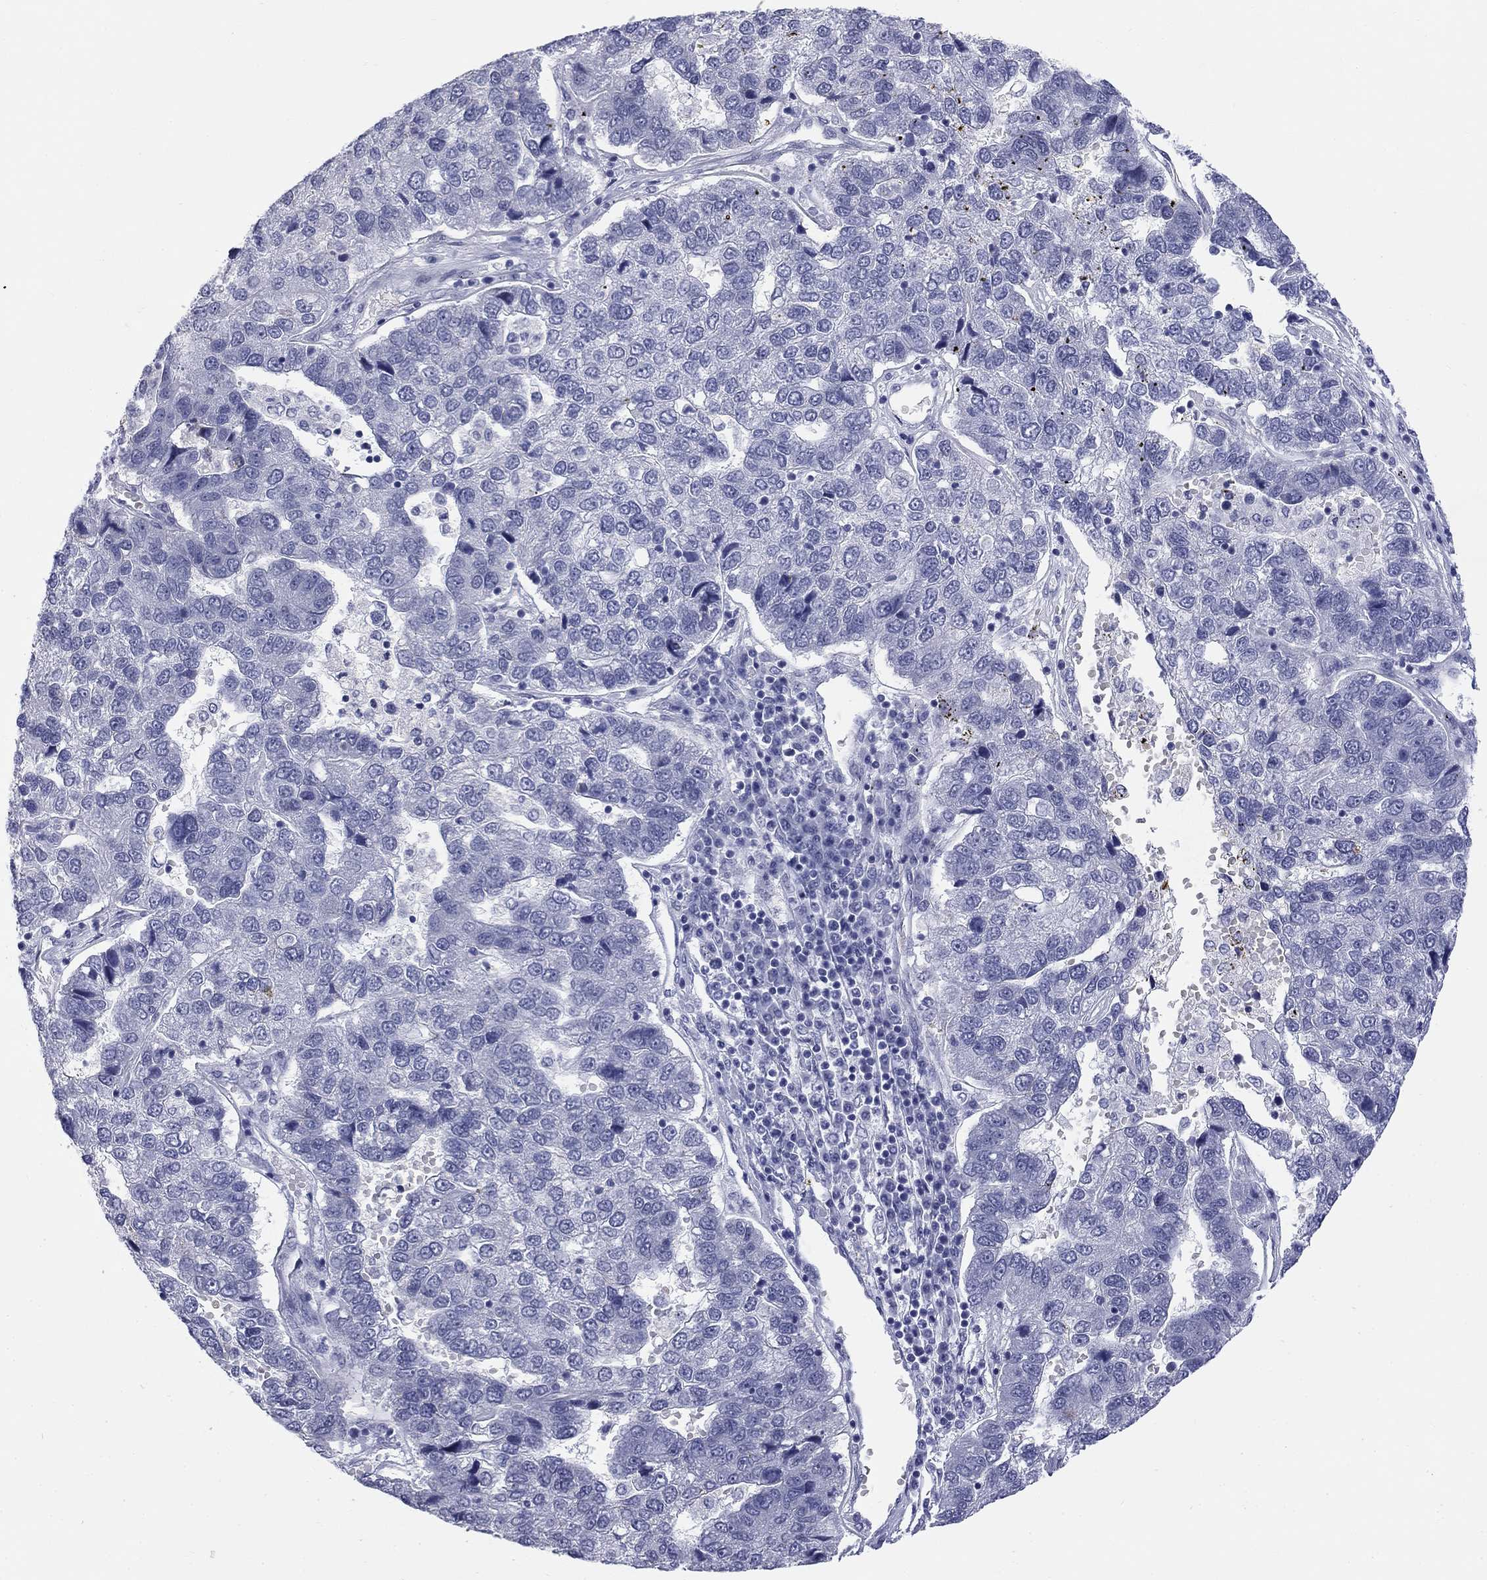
{"staining": {"intensity": "negative", "quantity": "none", "location": "none"}, "tissue": "pancreatic cancer", "cell_type": "Tumor cells", "image_type": "cancer", "snomed": [{"axis": "morphology", "description": "Adenocarcinoma, NOS"}, {"axis": "topography", "description": "Pancreas"}], "caption": "Photomicrograph shows no protein staining in tumor cells of pancreatic adenocarcinoma tissue.", "gene": "ECEL1", "patient": {"sex": "female", "age": 61}}